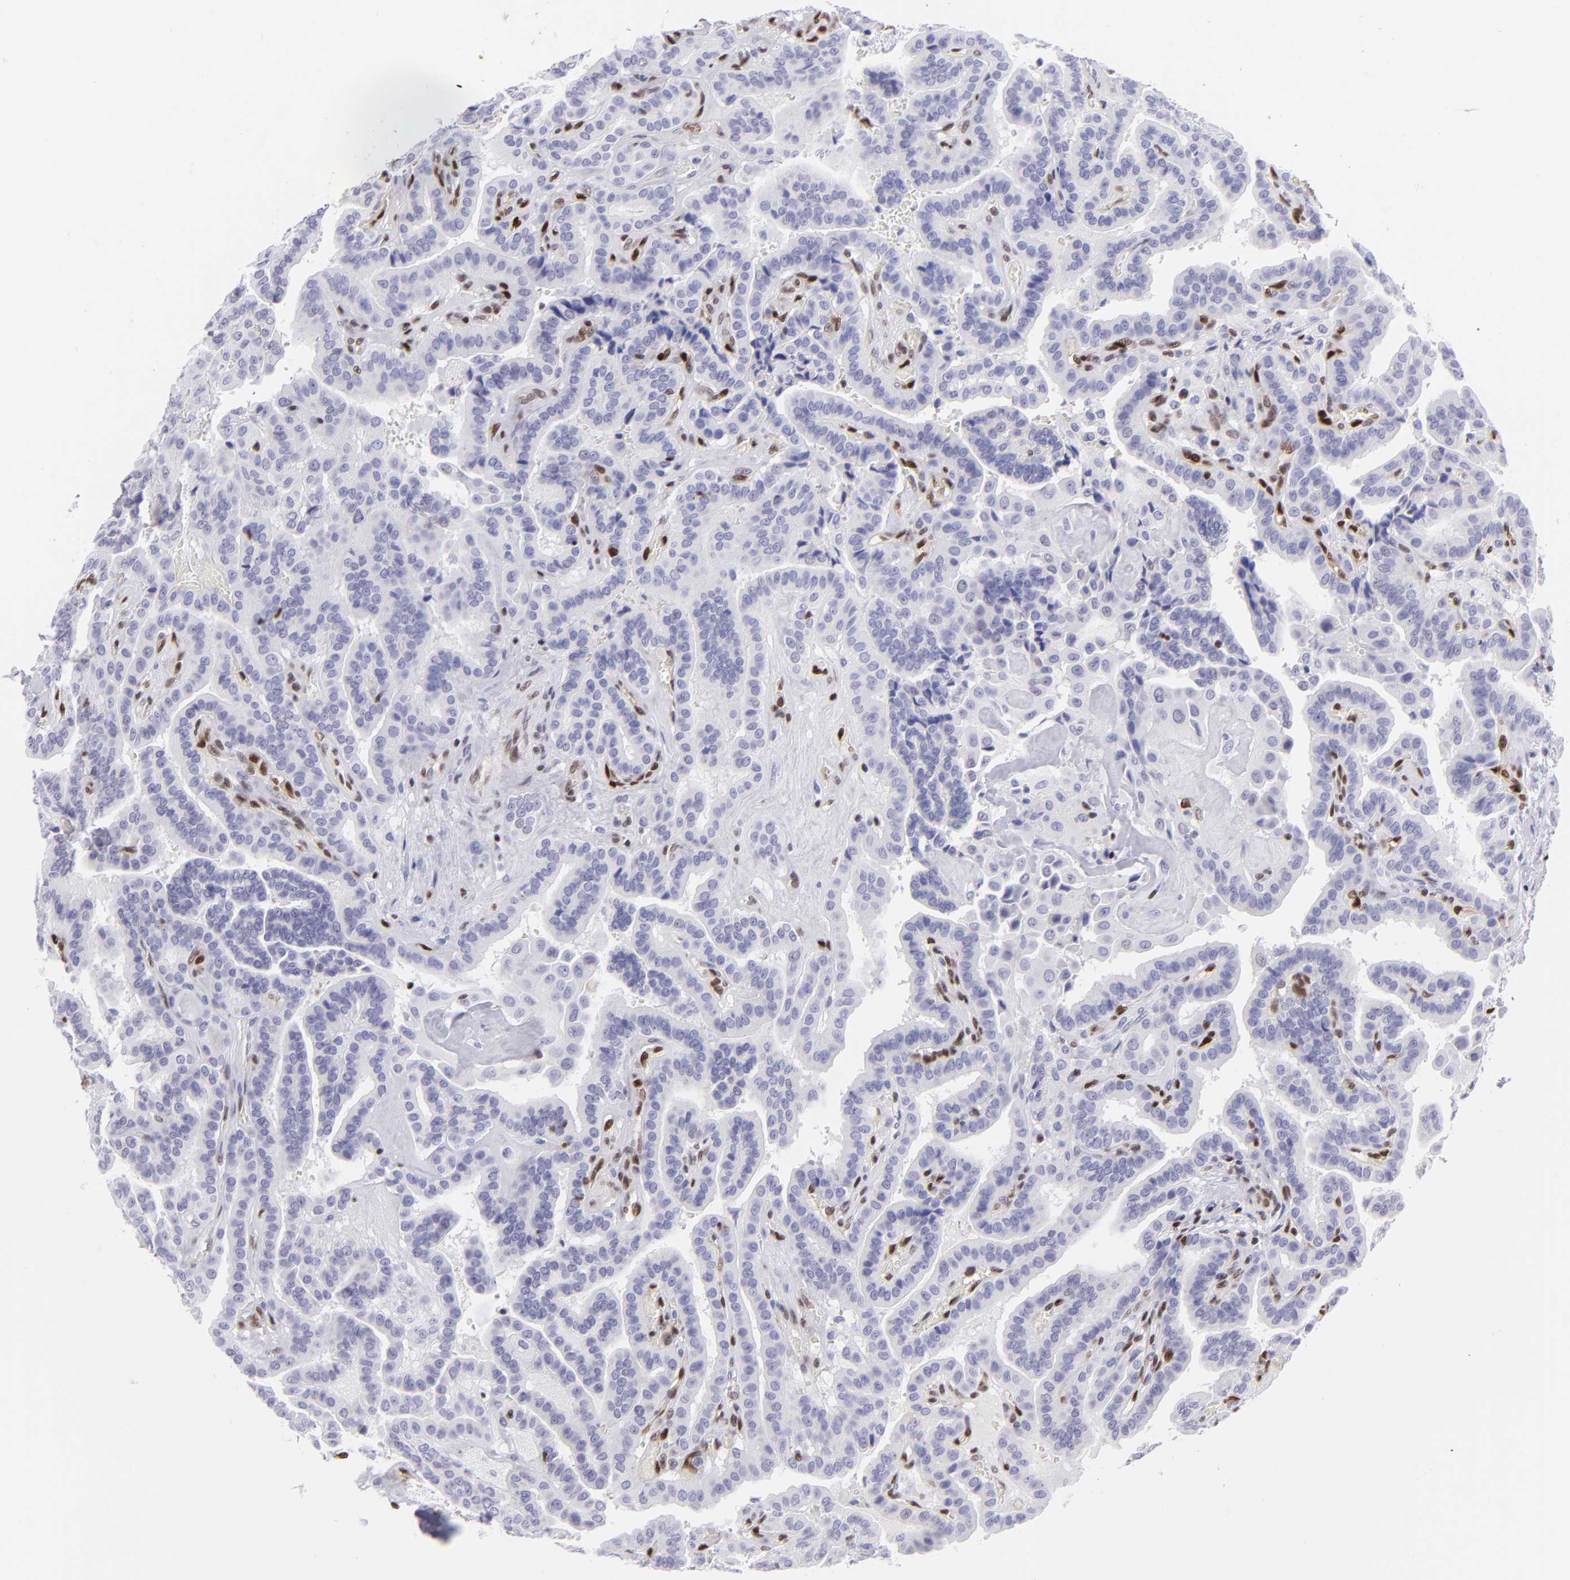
{"staining": {"intensity": "negative", "quantity": "none", "location": "none"}, "tissue": "thyroid cancer", "cell_type": "Tumor cells", "image_type": "cancer", "snomed": [{"axis": "morphology", "description": "Papillary adenocarcinoma, NOS"}, {"axis": "topography", "description": "Thyroid gland"}], "caption": "Image shows no significant protein staining in tumor cells of thyroid cancer (papillary adenocarcinoma).", "gene": "ETS1", "patient": {"sex": "male", "age": 87}}